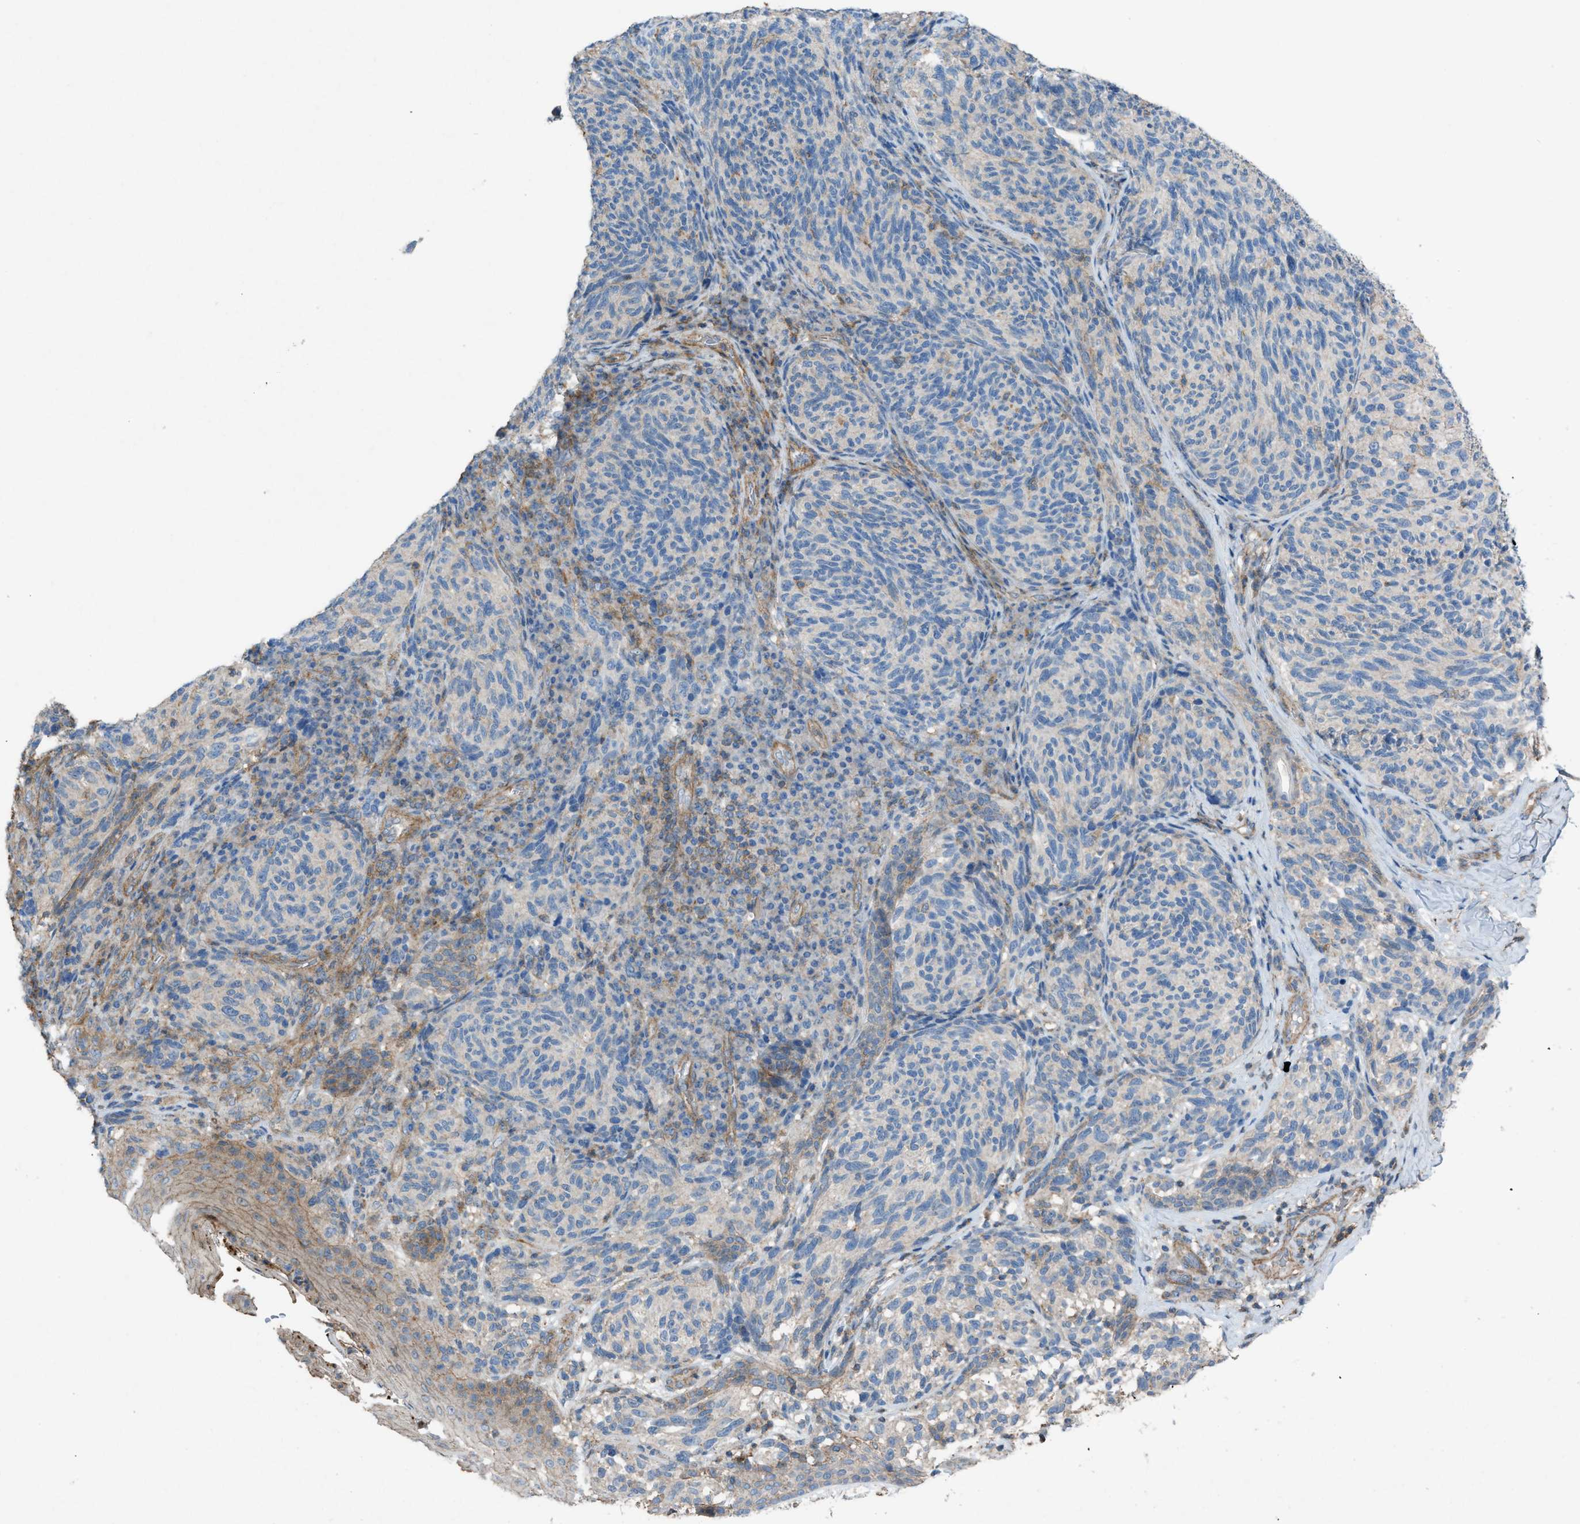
{"staining": {"intensity": "weak", "quantity": "<25%", "location": "cytoplasmic/membranous"}, "tissue": "melanoma", "cell_type": "Tumor cells", "image_type": "cancer", "snomed": [{"axis": "morphology", "description": "Malignant melanoma, NOS"}, {"axis": "topography", "description": "Skin"}], "caption": "Tumor cells show no significant staining in melanoma. (Brightfield microscopy of DAB (3,3'-diaminobenzidine) immunohistochemistry at high magnification).", "gene": "NCK2", "patient": {"sex": "female", "age": 73}}